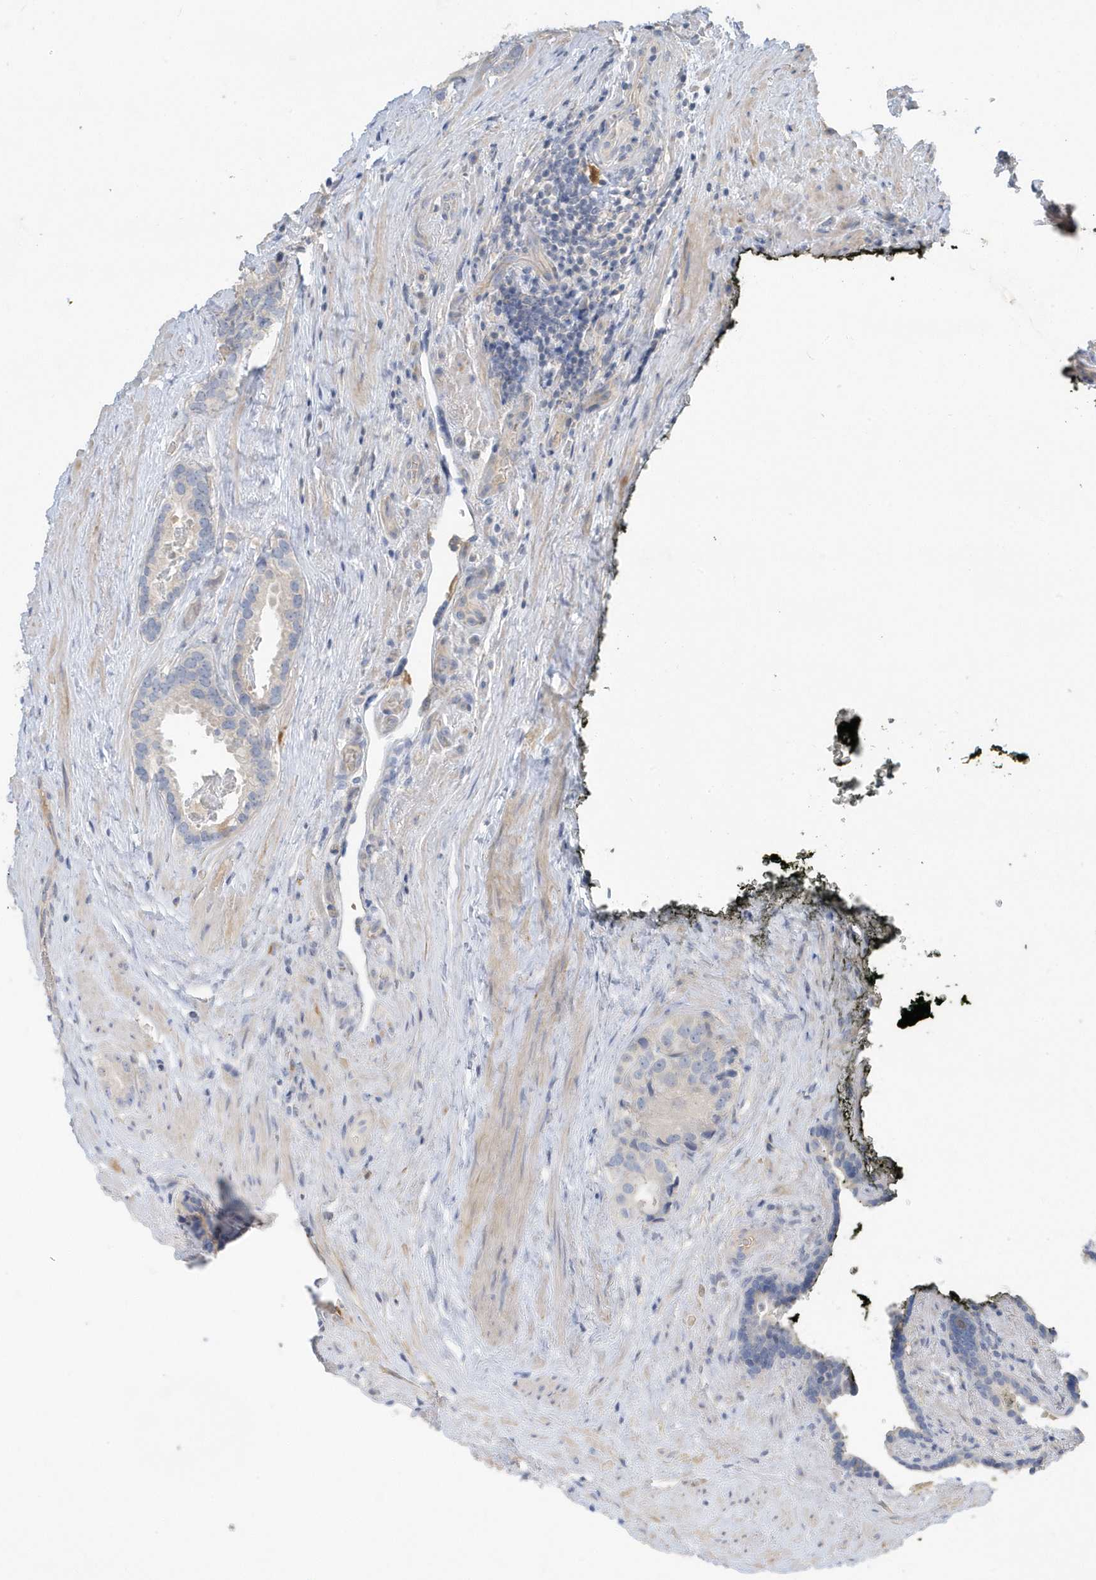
{"staining": {"intensity": "negative", "quantity": "none", "location": "none"}, "tissue": "prostate cancer", "cell_type": "Tumor cells", "image_type": "cancer", "snomed": [{"axis": "morphology", "description": "Adenocarcinoma, Low grade"}, {"axis": "topography", "description": "Prostate"}], "caption": "A high-resolution histopathology image shows immunohistochemistry staining of low-grade adenocarcinoma (prostate), which displays no significant staining in tumor cells.", "gene": "USP53", "patient": {"sex": "male", "age": 71}}